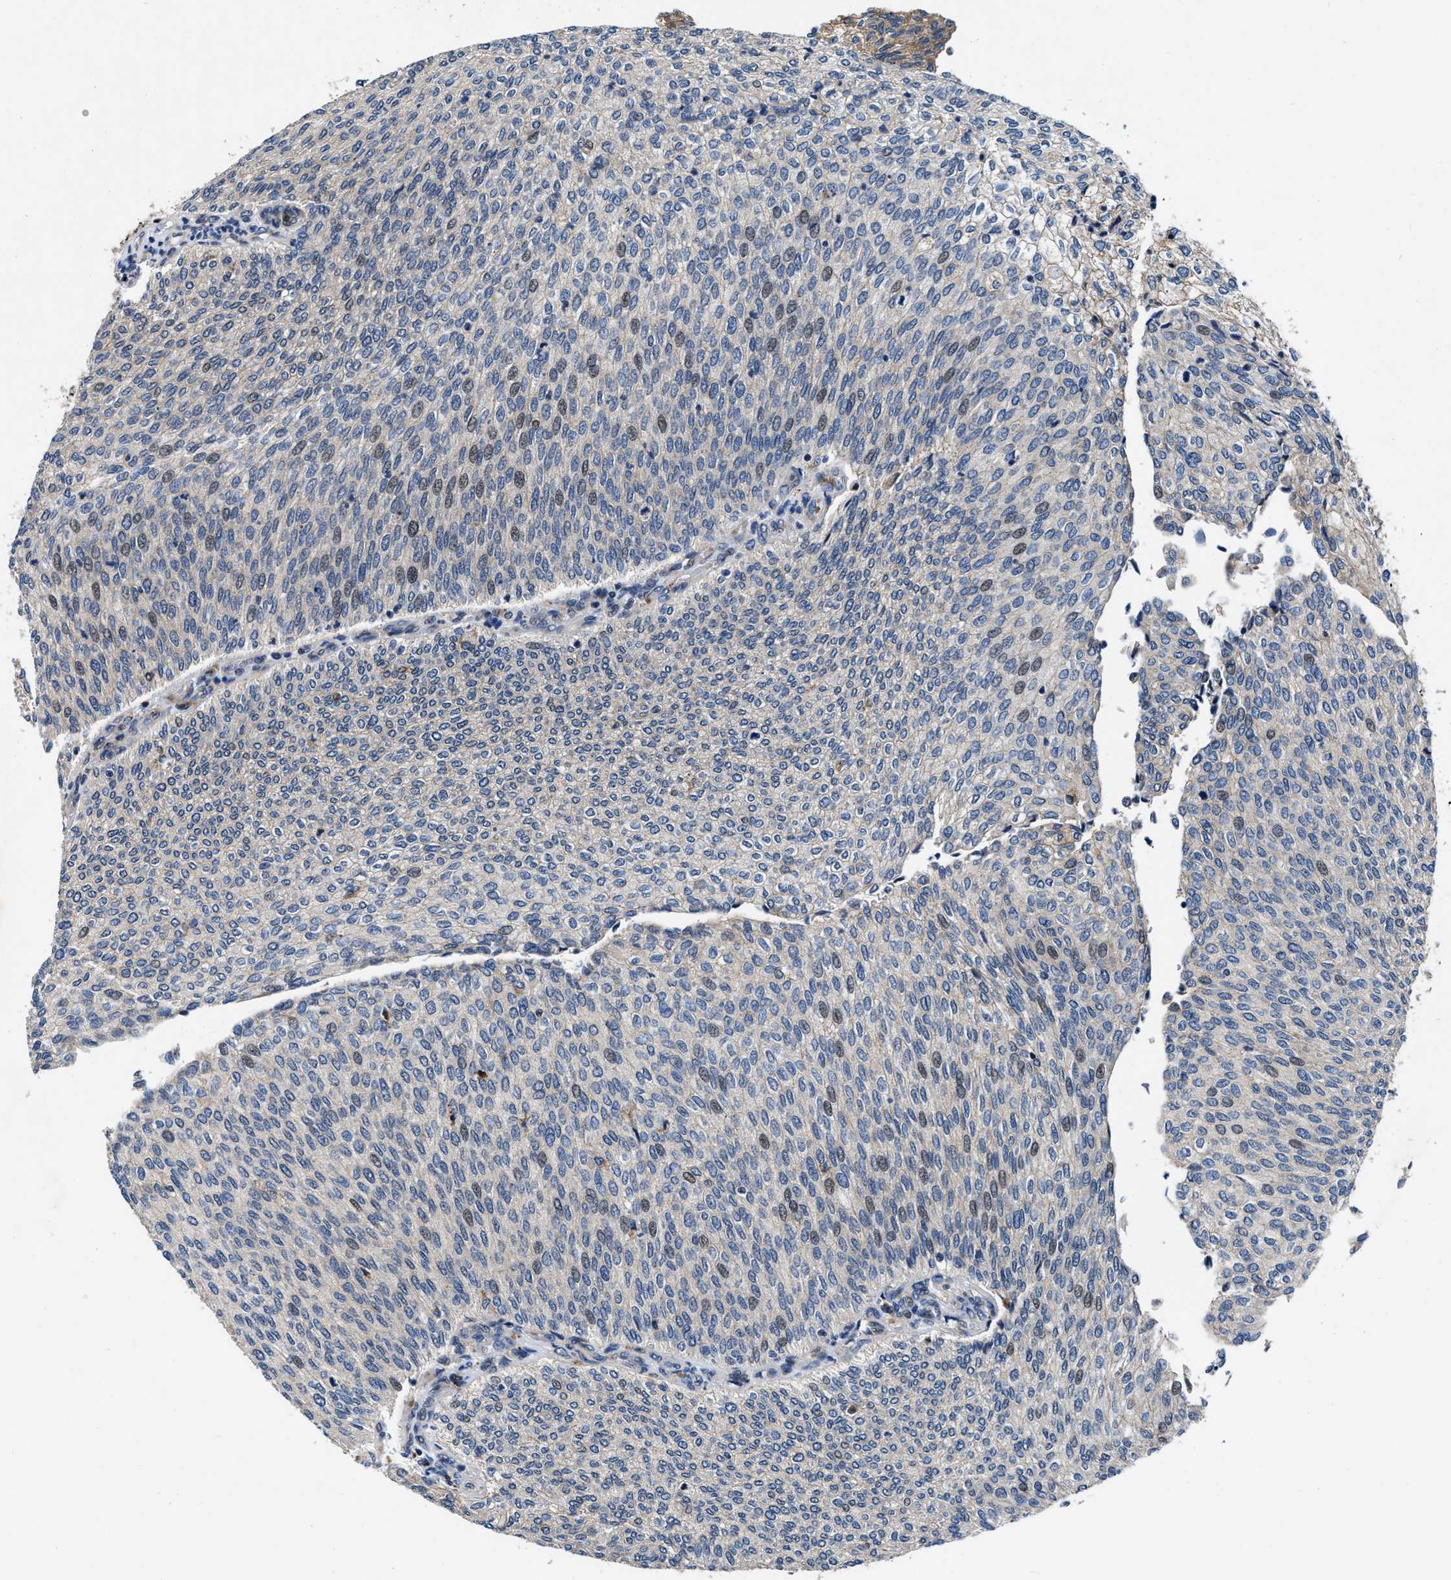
{"staining": {"intensity": "weak", "quantity": "<25%", "location": "nuclear"}, "tissue": "urothelial cancer", "cell_type": "Tumor cells", "image_type": "cancer", "snomed": [{"axis": "morphology", "description": "Urothelial carcinoma, Low grade"}, {"axis": "topography", "description": "Urinary bladder"}], "caption": "Histopathology image shows no protein expression in tumor cells of urothelial cancer tissue.", "gene": "C2orf66", "patient": {"sex": "female", "age": 79}}